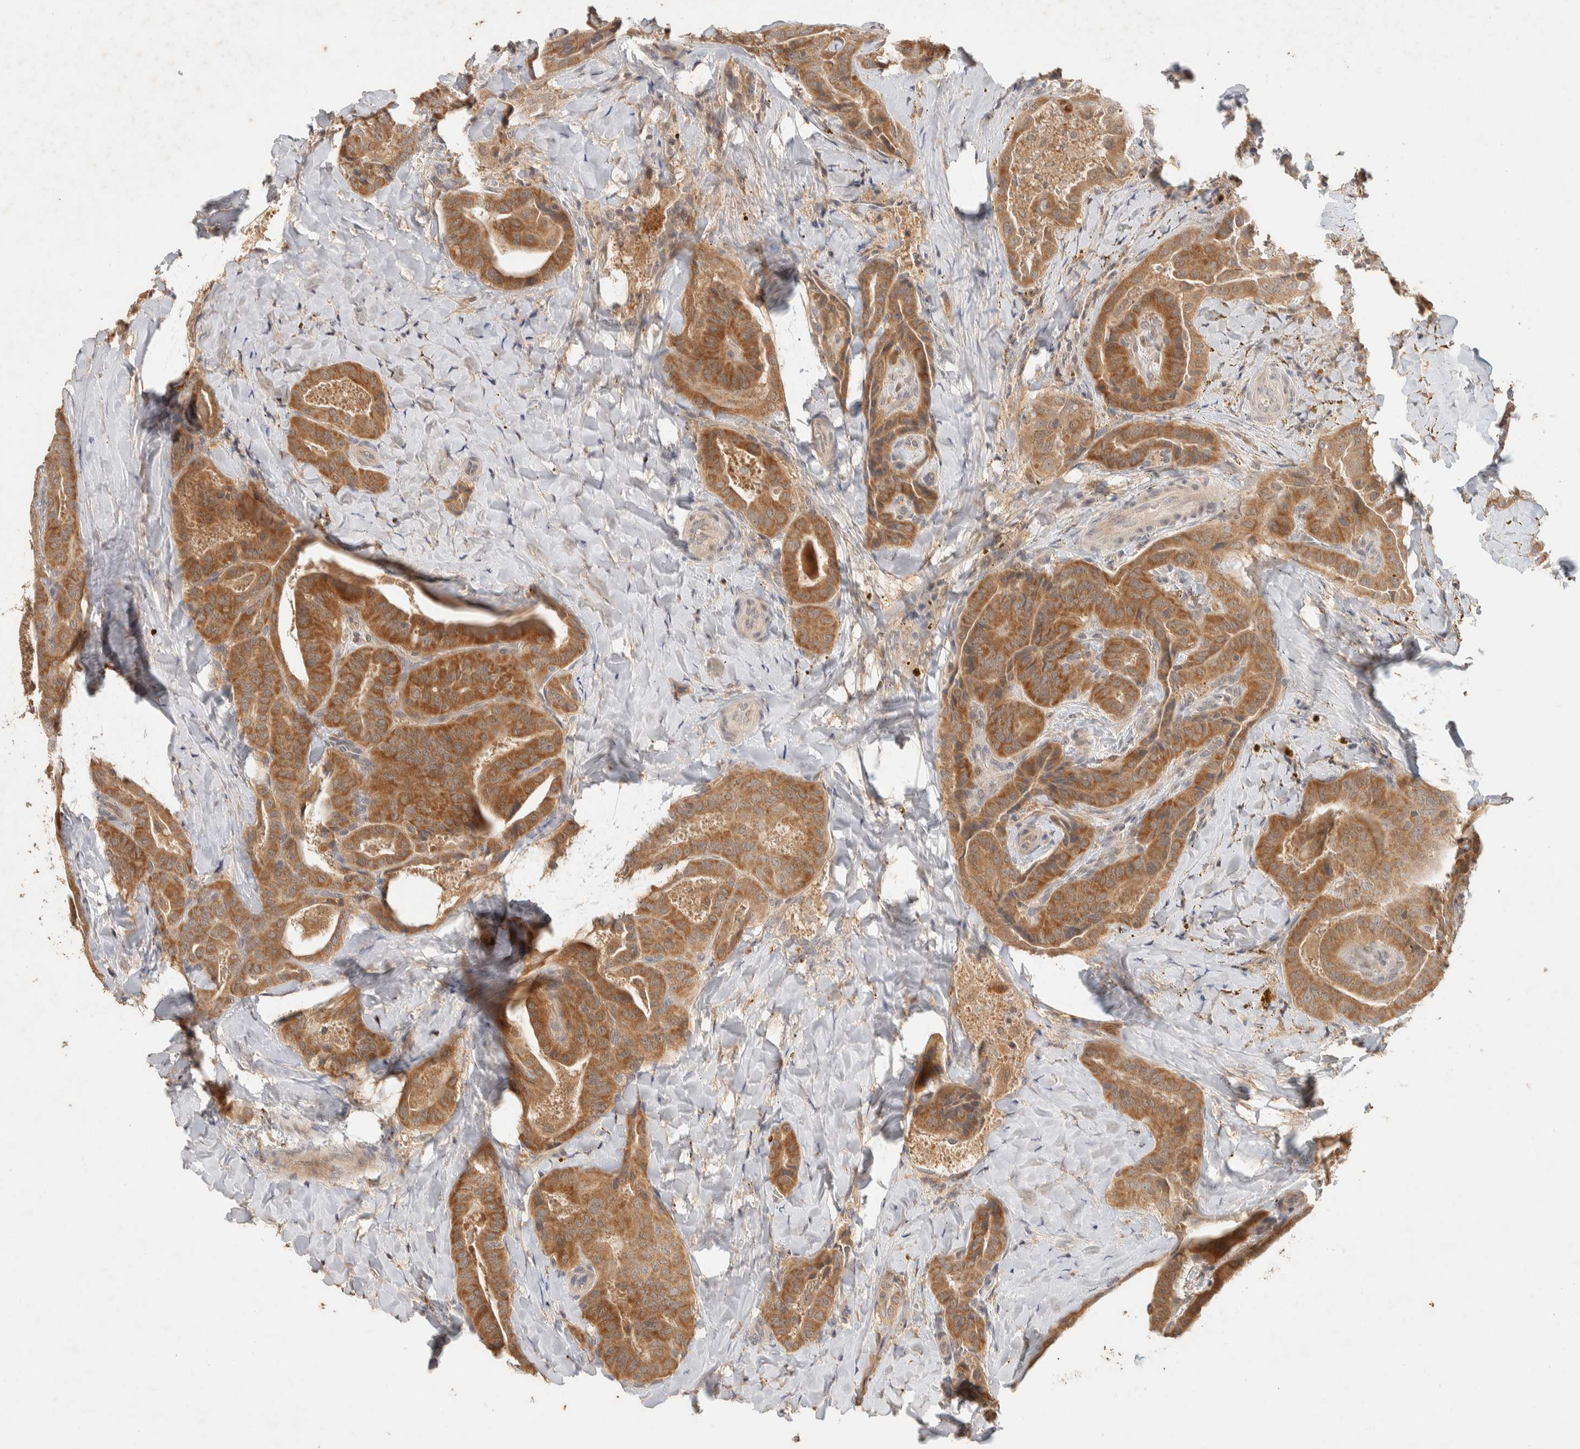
{"staining": {"intensity": "strong", "quantity": ">75%", "location": "cytoplasmic/membranous"}, "tissue": "thyroid cancer", "cell_type": "Tumor cells", "image_type": "cancer", "snomed": [{"axis": "morphology", "description": "Papillary adenocarcinoma, NOS"}, {"axis": "topography", "description": "Thyroid gland"}], "caption": "Immunohistochemical staining of human thyroid papillary adenocarcinoma demonstrates high levels of strong cytoplasmic/membranous positivity in about >75% of tumor cells.", "gene": "ITPA", "patient": {"sex": "male", "age": 77}}